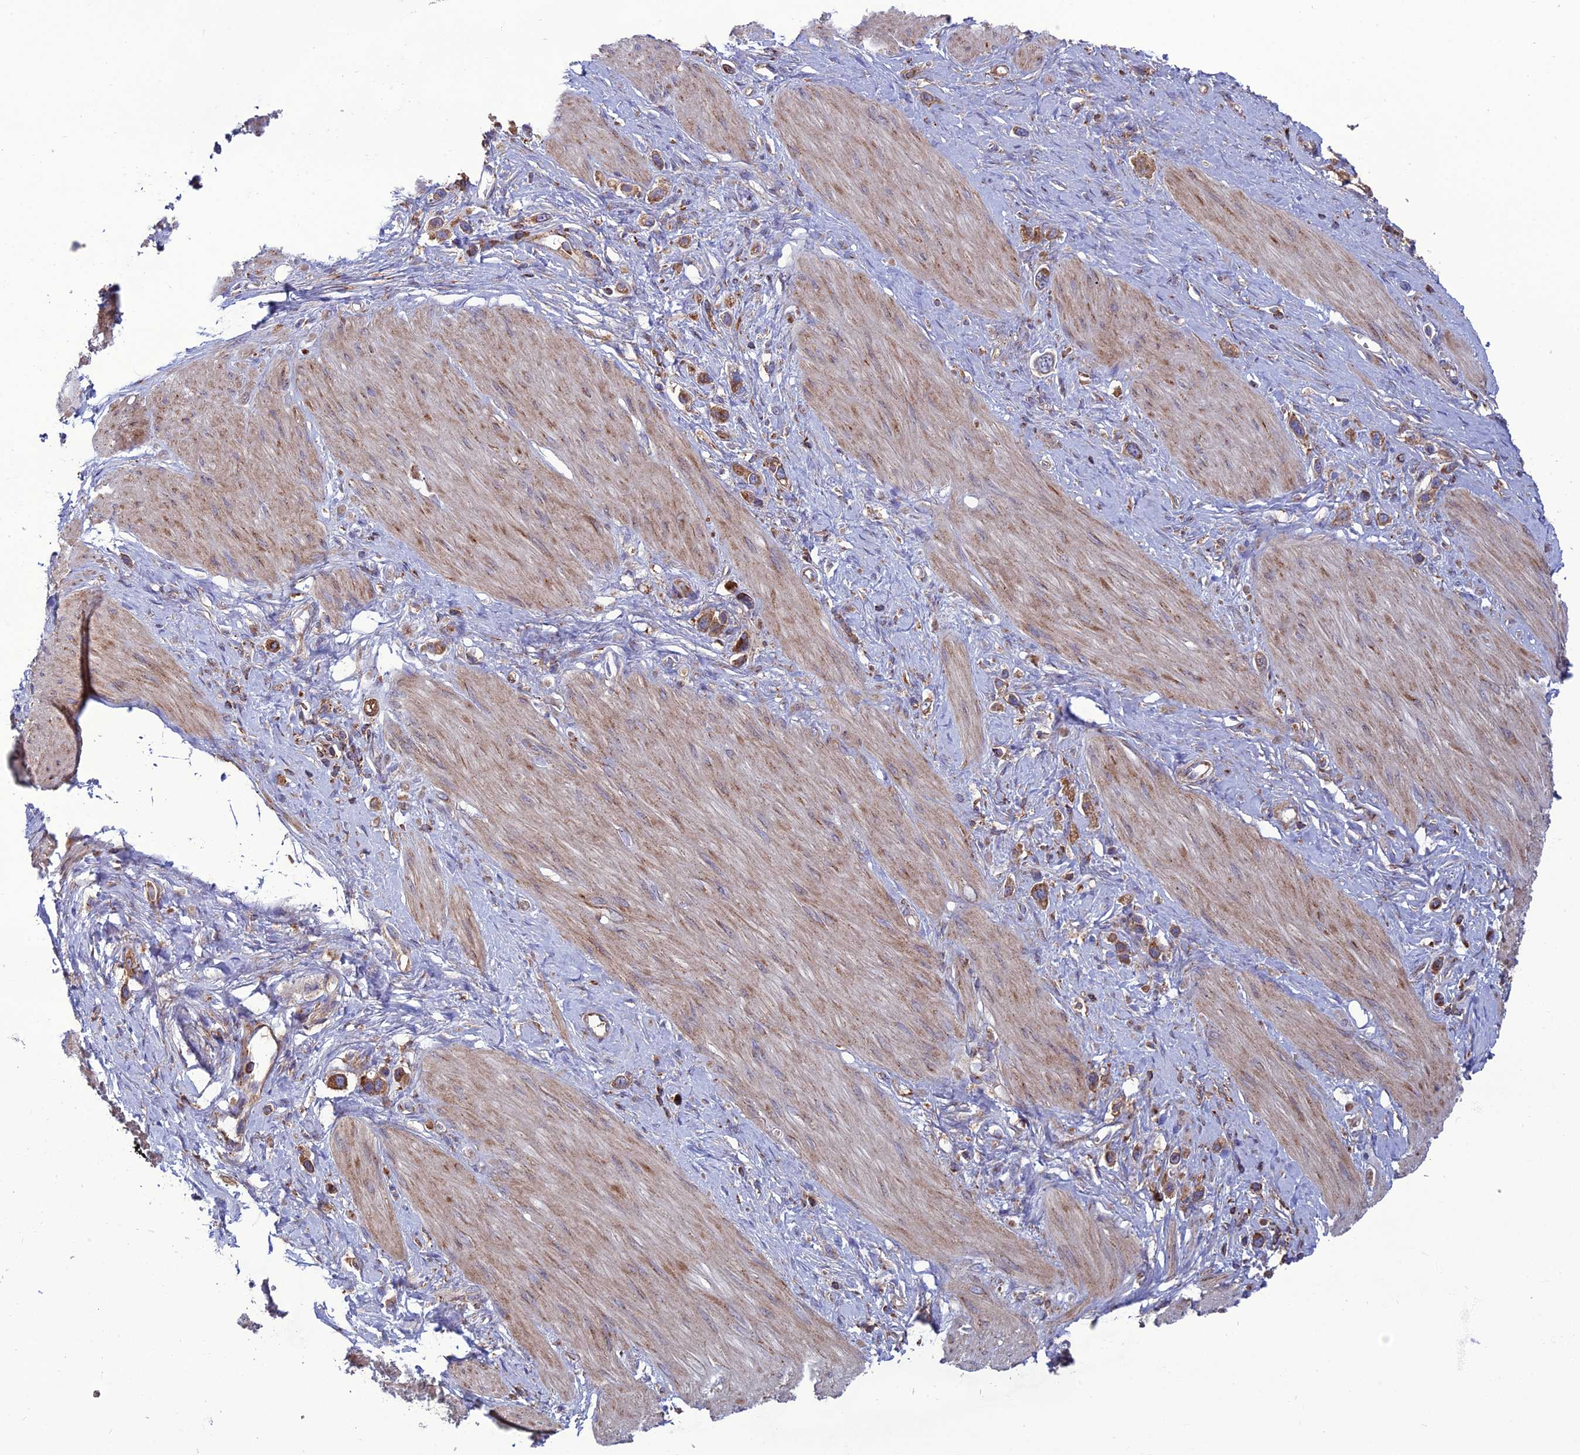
{"staining": {"intensity": "moderate", "quantity": ">75%", "location": "cytoplasmic/membranous"}, "tissue": "stomach cancer", "cell_type": "Tumor cells", "image_type": "cancer", "snomed": [{"axis": "morphology", "description": "Adenocarcinoma, NOS"}, {"axis": "topography", "description": "Stomach"}], "caption": "Brown immunohistochemical staining in human stomach adenocarcinoma displays moderate cytoplasmic/membranous expression in approximately >75% of tumor cells.", "gene": "LNPEP", "patient": {"sex": "female", "age": 65}}